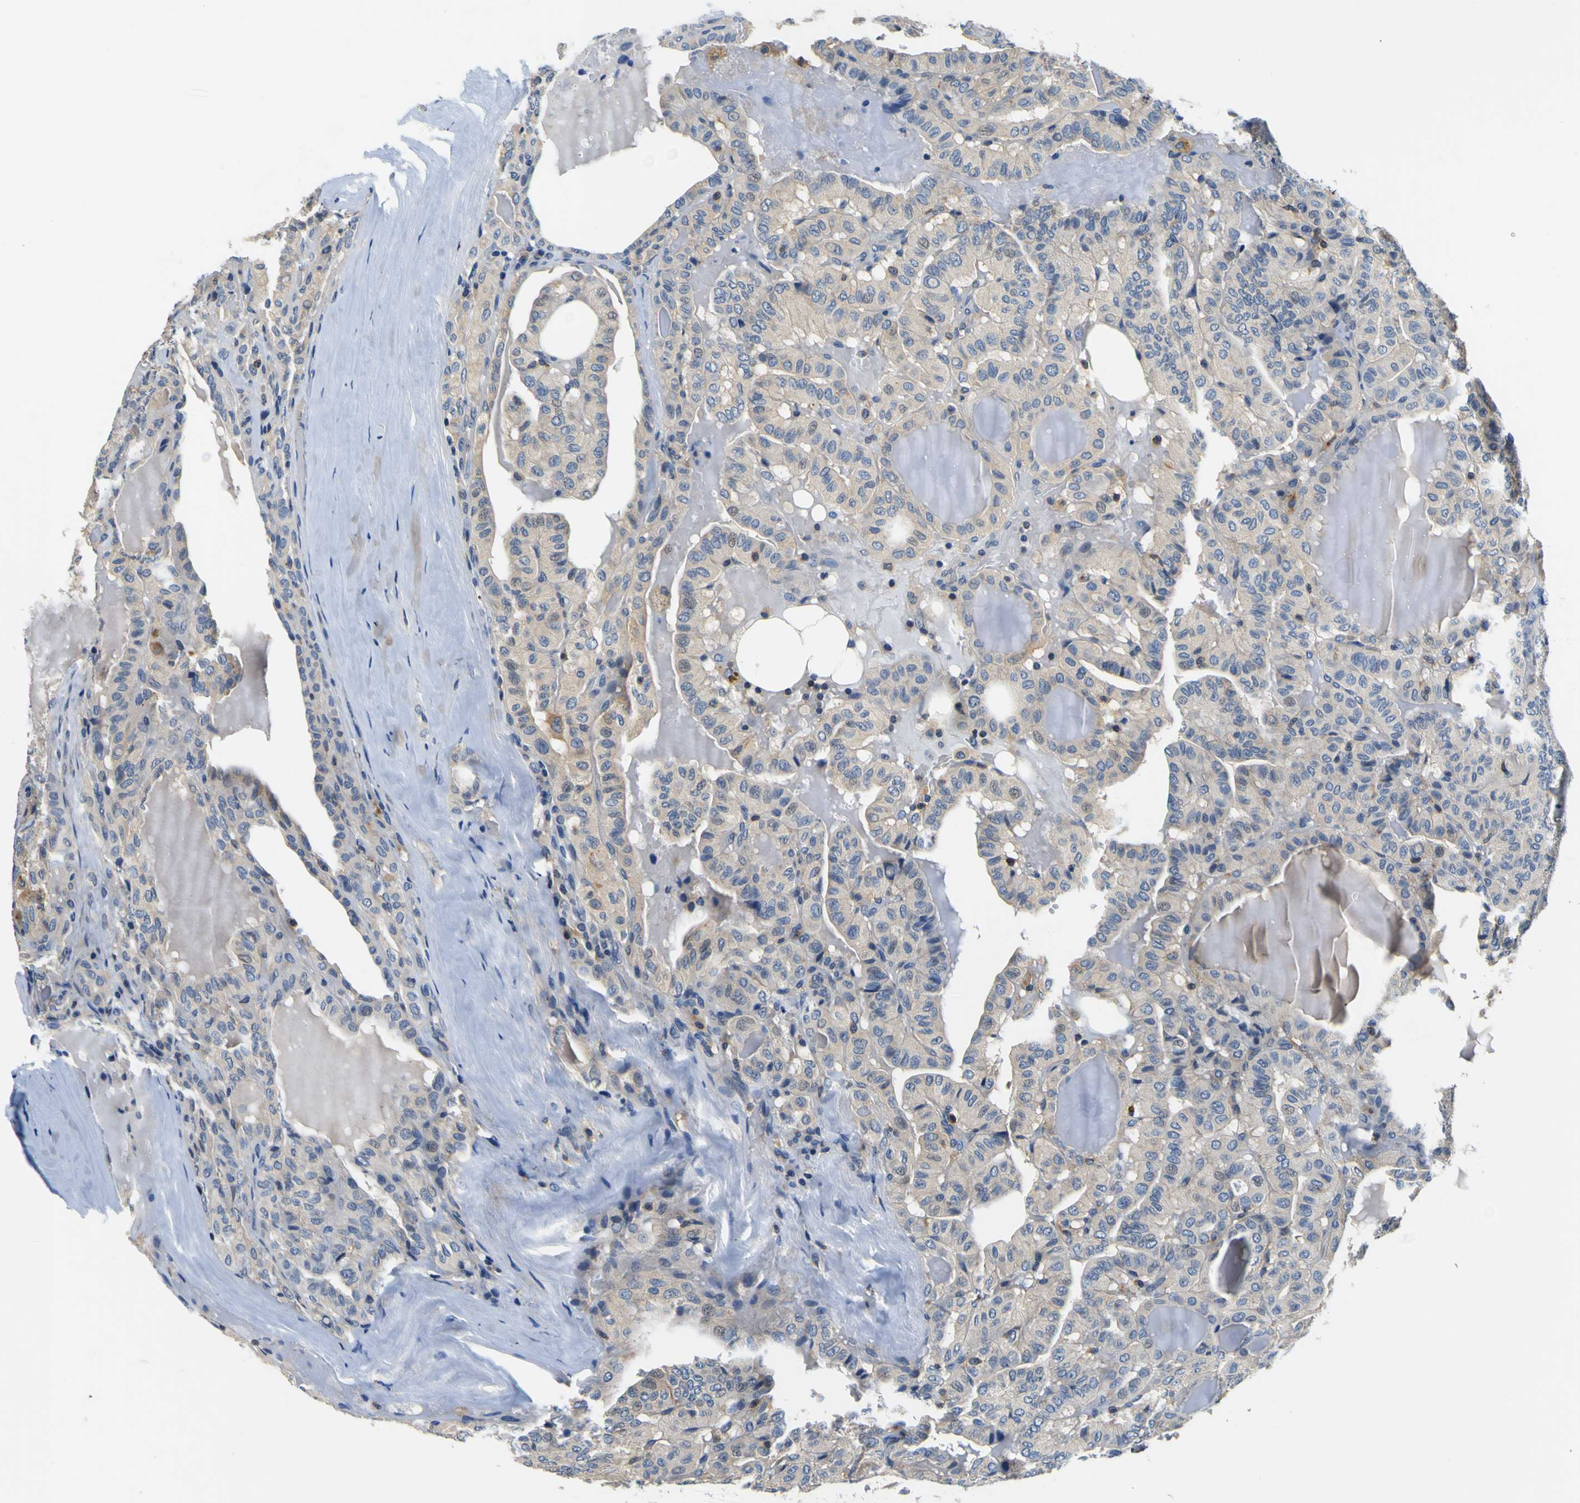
{"staining": {"intensity": "weak", "quantity": ">75%", "location": "cytoplasmic/membranous"}, "tissue": "head and neck cancer", "cell_type": "Tumor cells", "image_type": "cancer", "snomed": [{"axis": "morphology", "description": "Squamous cell carcinoma, NOS"}, {"axis": "topography", "description": "Oral tissue"}, {"axis": "topography", "description": "Head-Neck"}], "caption": "The image reveals staining of head and neck cancer, revealing weak cytoplasmic/membranous protein staining (brown color) within tumor cells.", "gene": "TNIK", "patient": {"sex": "female", "age": 50}}